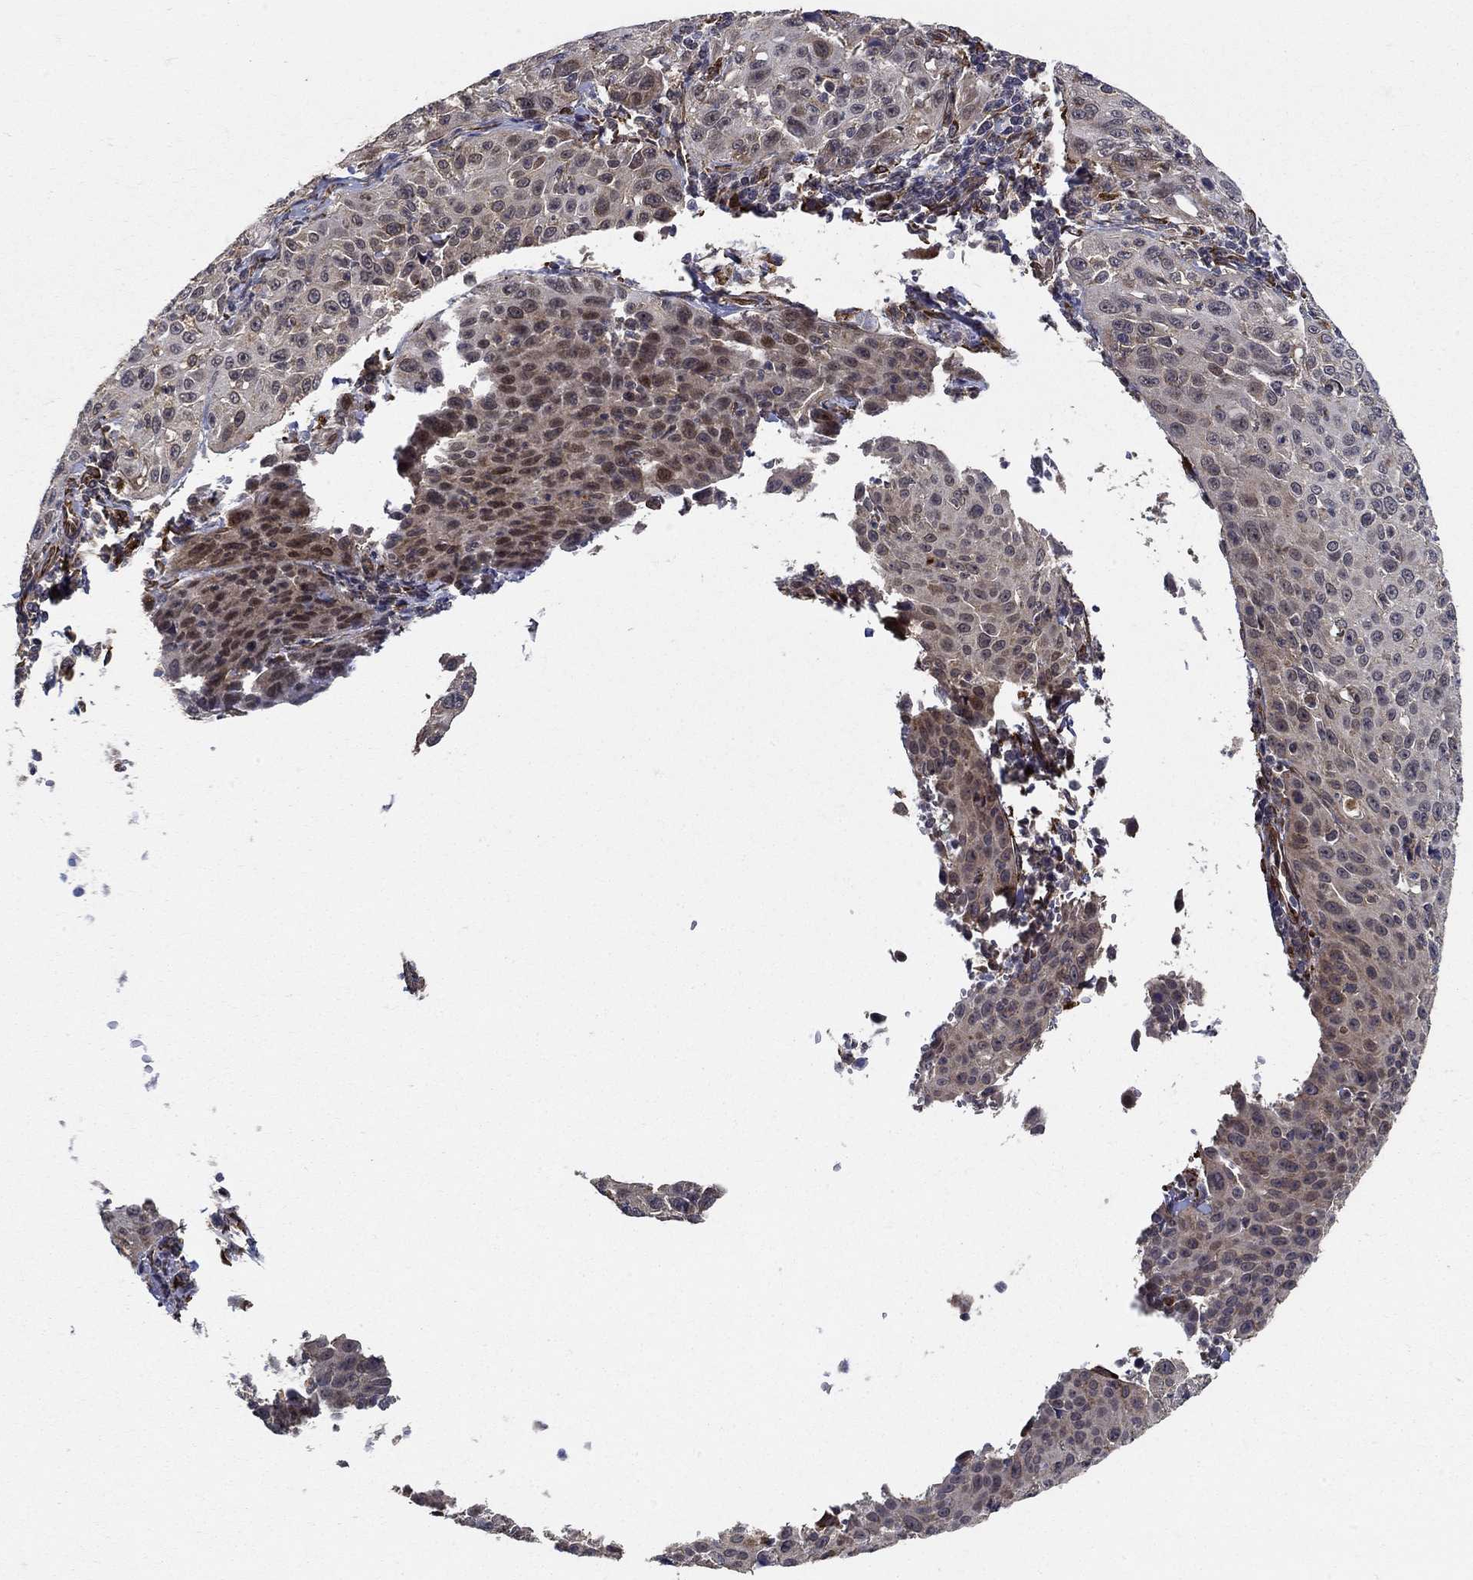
{"staining": {"intensity": "moderate", "quantity": "<25%", "location": "nuclear"}, "tissue": "cervical cancer", "cell_type": "Tumor cells", "image_type": "cancer", "snomed": [{"axis": "morphology", "description": "Squamous cell carcinoma, NOS"}, {"axis": "topography", "description": "Cervix"}], "caption": "Immunohistochemical staining of human cervical cancer (squamous cell carcinoma) reveals moderate nuclear protein positivity in about <25% of tumor cells.", "gene": "ZNF594", "patient": {"sex": "female", "age": 26}}